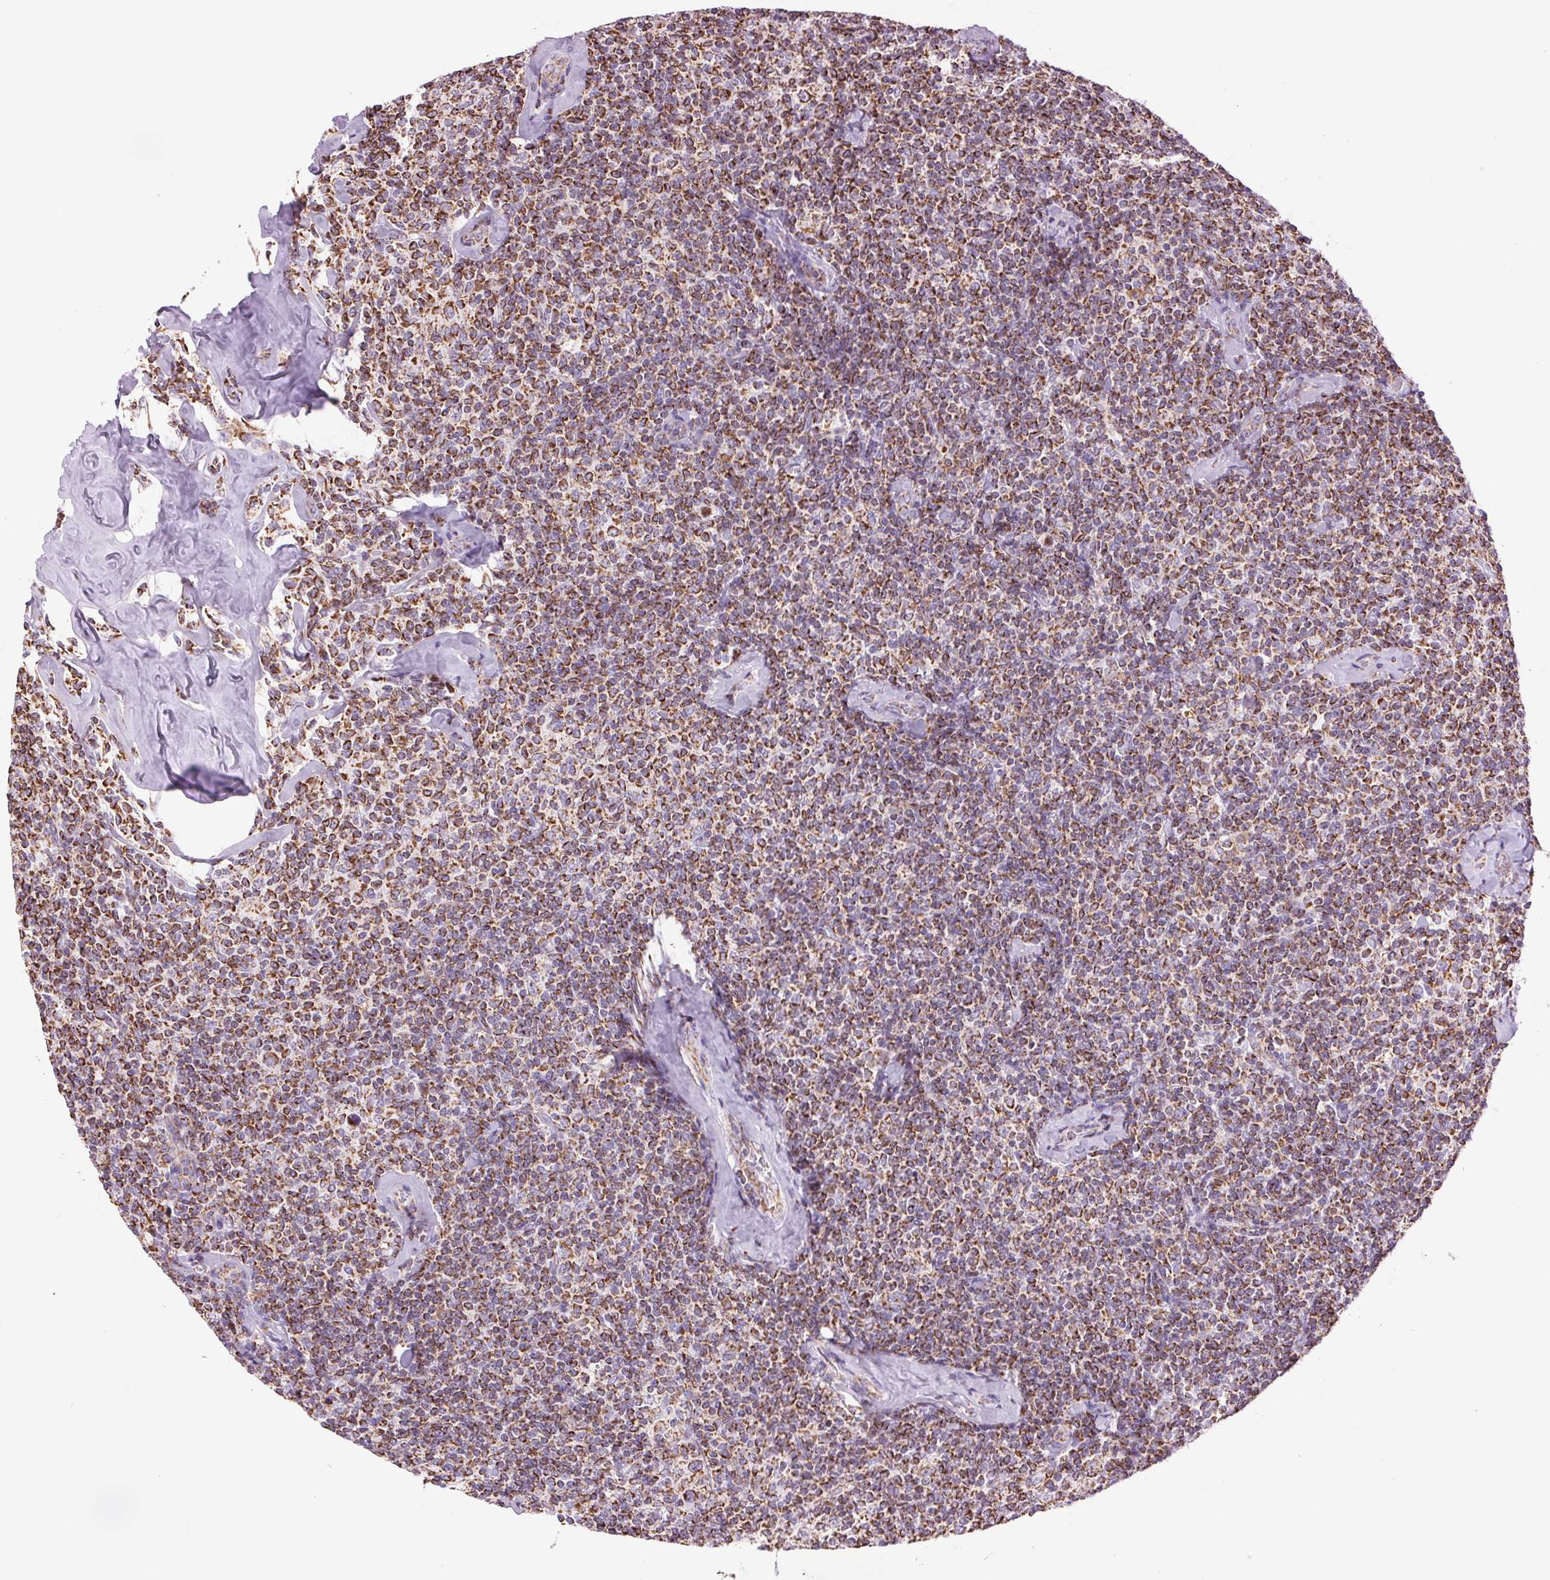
{"staining": {"intensity": "strong", "quantity": ">75%", "location": "cytoplasmic/membranous"}, "tissue": "lymphoma", "cell_type": "Tumor cells", "image_type": "cancer", "snomed": [{"axis": "morphology", "description": "Malignant lymphoma, non-Hodgkin's type, Low grade"}, {"axis": "topography", "description": "Lymph node"}], "caption": "Brown immunohistochemical staining in lymphoma displays strong cytoplasmic/membranous positivity in about >75% of tumor cells. (DAB = brown stain, brightfield microscopy at high magnification).", "gene": "ATP5PB", "patient": {"sex": "female", "age": 56}}